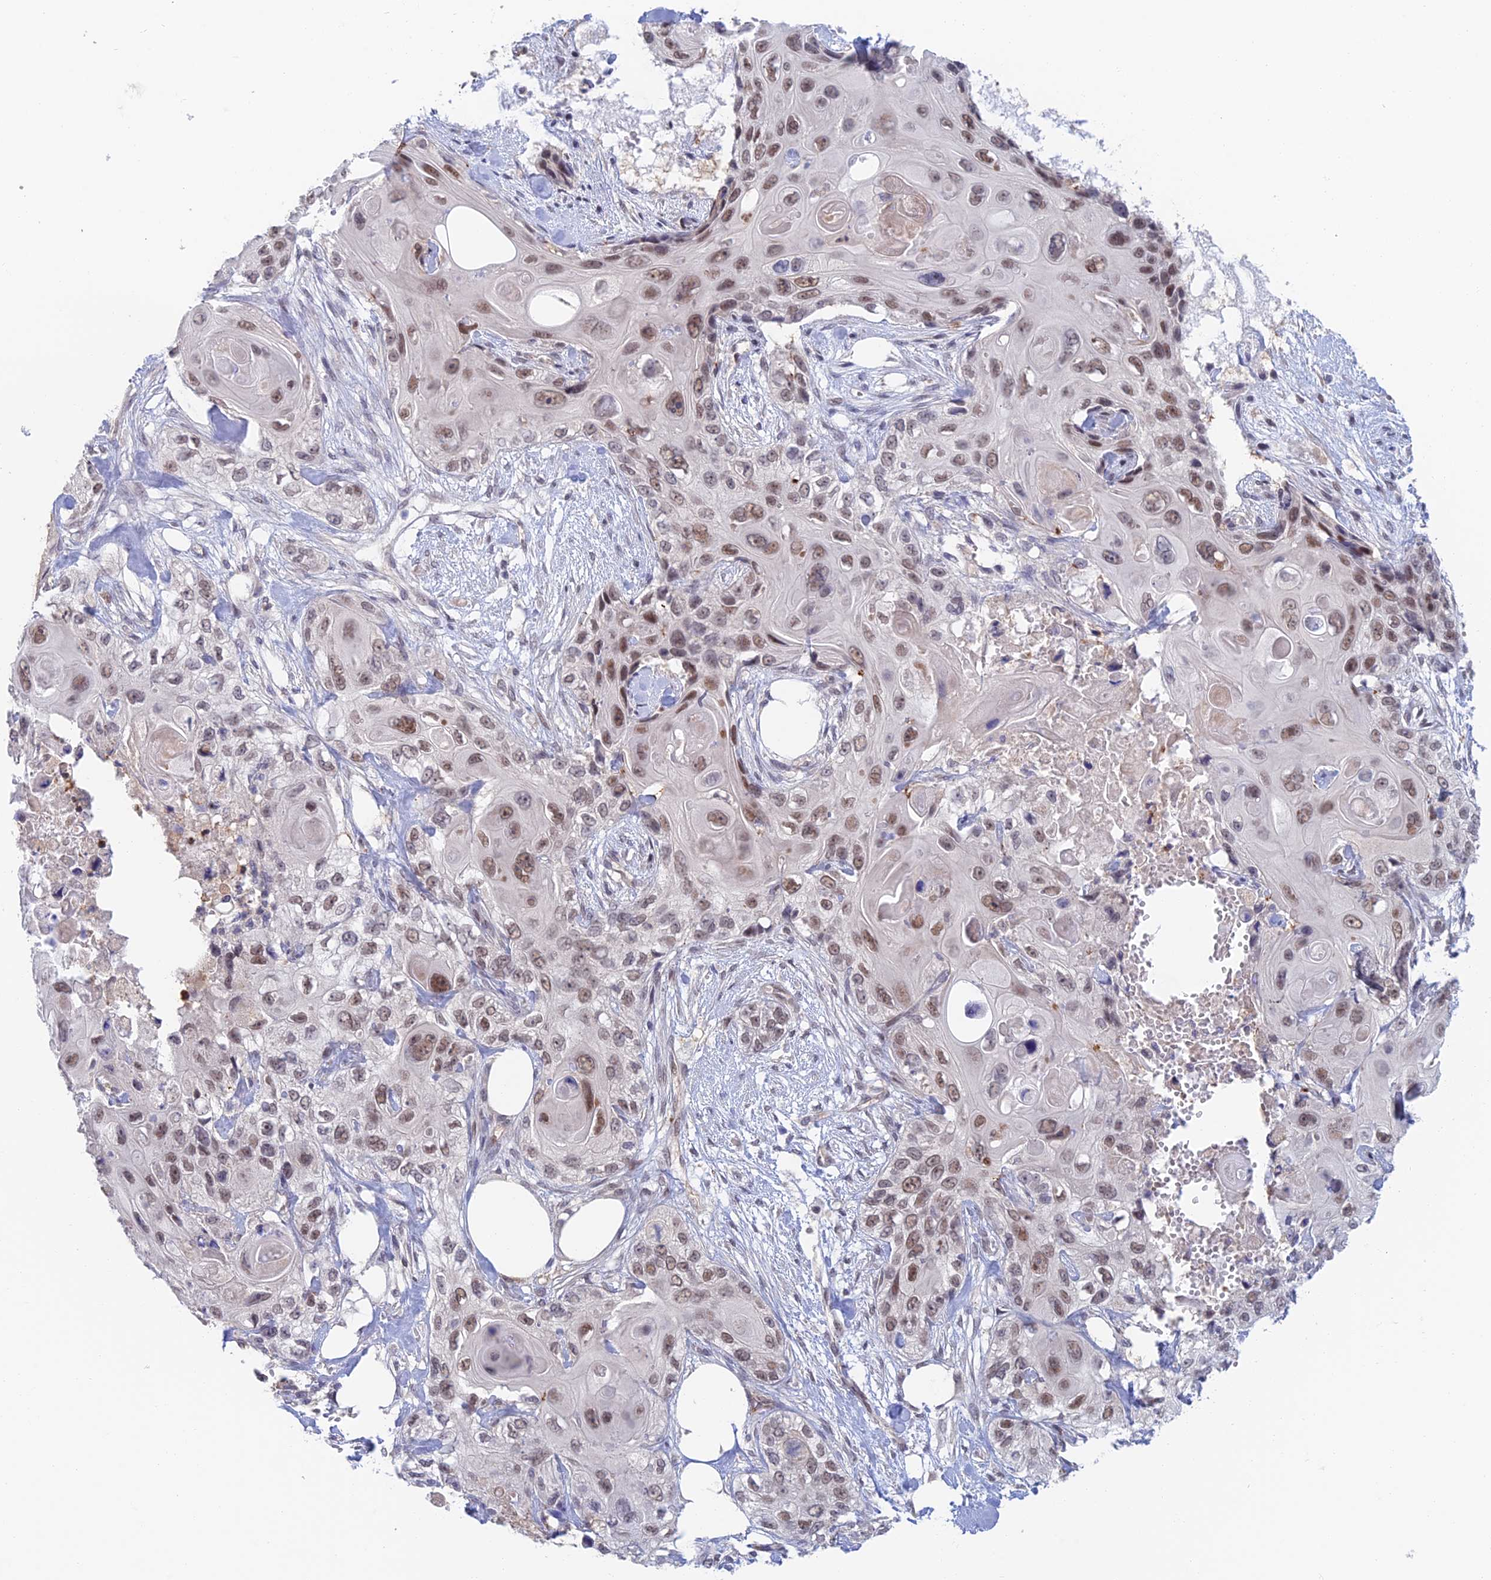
{"staining": {"intensity": "moderate", "quantity": ">75%", "location": "nuclear"}, "tissue": "skin cancer", "cell_type": "Tumor cells", "image_type": "cancer", "snomed": [{"axis": "morphology", "description": "Normal tissue, NOS"}, {"axis": "morphology", "description": "Squamous cell carcinoma, NOS"}, {"axis": "topography", "description": "Skin"}], "caption": "Moderate nuclear protein positivity is identified in about >75% of tumor cells in squamous cell carcinoma (skin).", "gene": "ZUP1", "patient": {"sex": "male", "age": 72}}